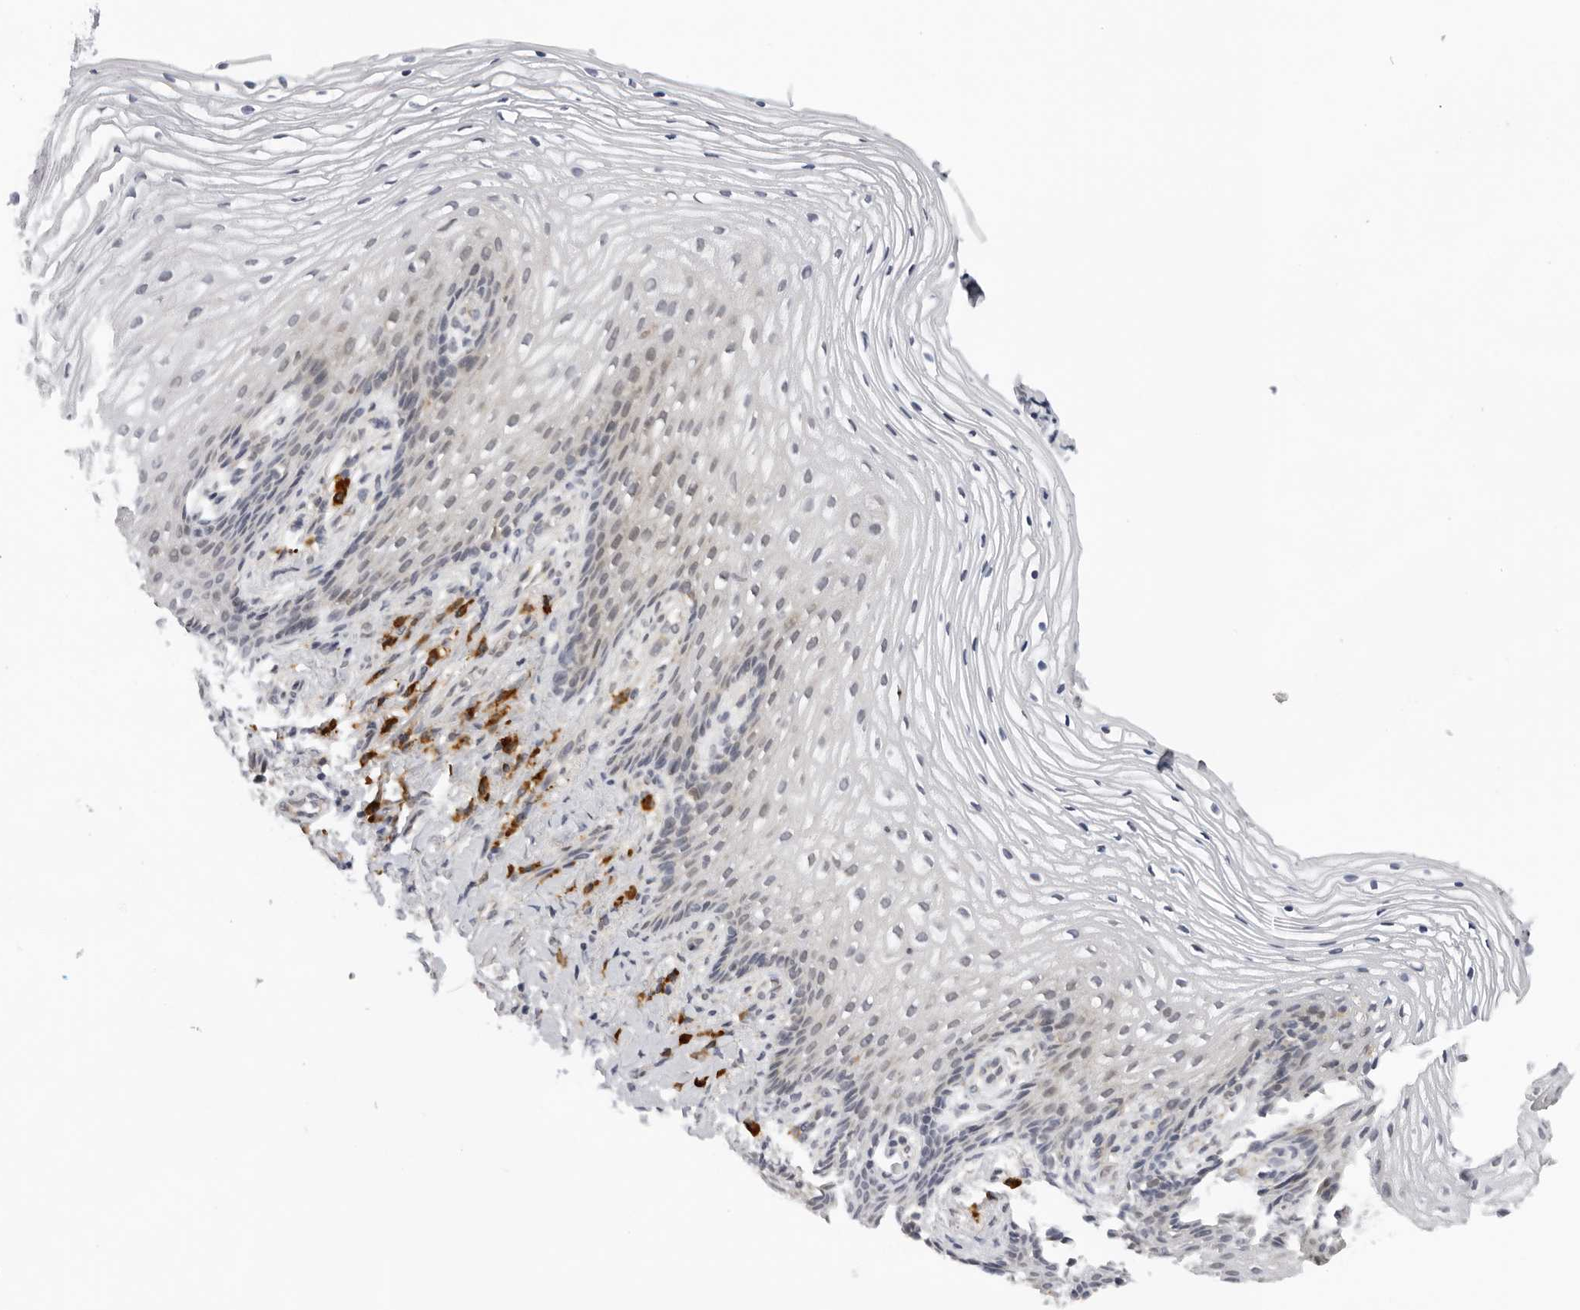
{"staining": {"intensity": "negative", "quantity": "none", "location": "none"}, "tissue": "vagina", "cell_type": "Squamous epithelial cells", "image_type": "normal", "snomed": [{"axis": "morphology", "description": "Normal tissue, NOS"}, {"axis": "topography", "description": "Vagina"}], "caption": "Immunohistochemistry histopathology image of normal vagina stained for a protein (brown), which reveals no positivity in squamous epithelial cells.", "gene": "IL17RA", "patient": {"sex": "female", "age": 60}}